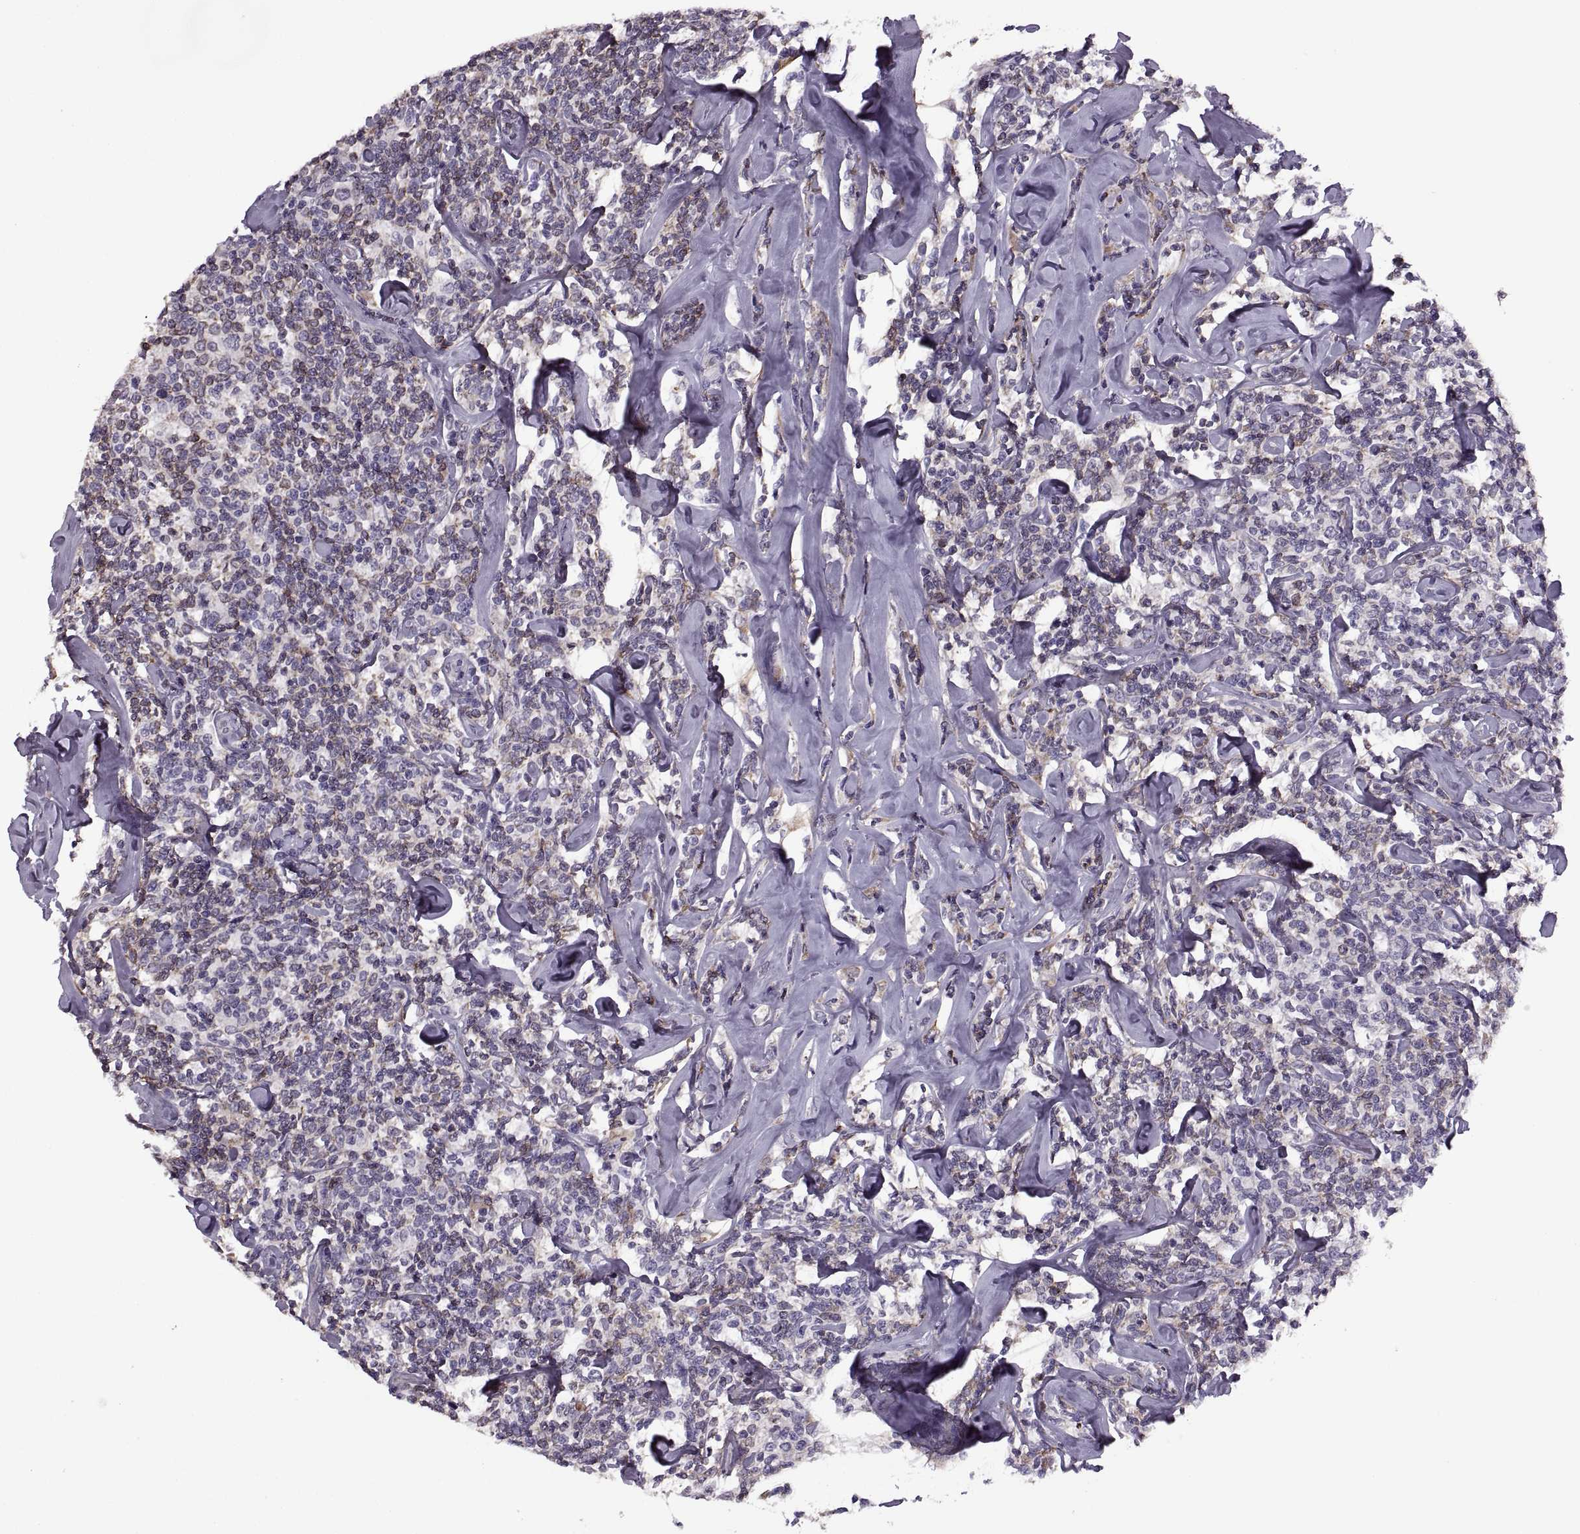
{"staining": {"intensity": "negative", "quantity": "none", "location": "none"}, "tissue": "lymphoma", "cell_type": "Tumor cells", "image_type": "cancer", "snomed": [{"axis": "morphology", "description": "Malignant lymphoma, non-Hodgkin's type, Low grade"}, {"axis": "topography", "description": "Lymph node"}], "caption": "This is an immunohistochemistry (IHC) histopathology image of lymphoma. There is no positivity in tumor cells.", "gene": "LETM2", "patient": {"sex": "female", "age": 56}}